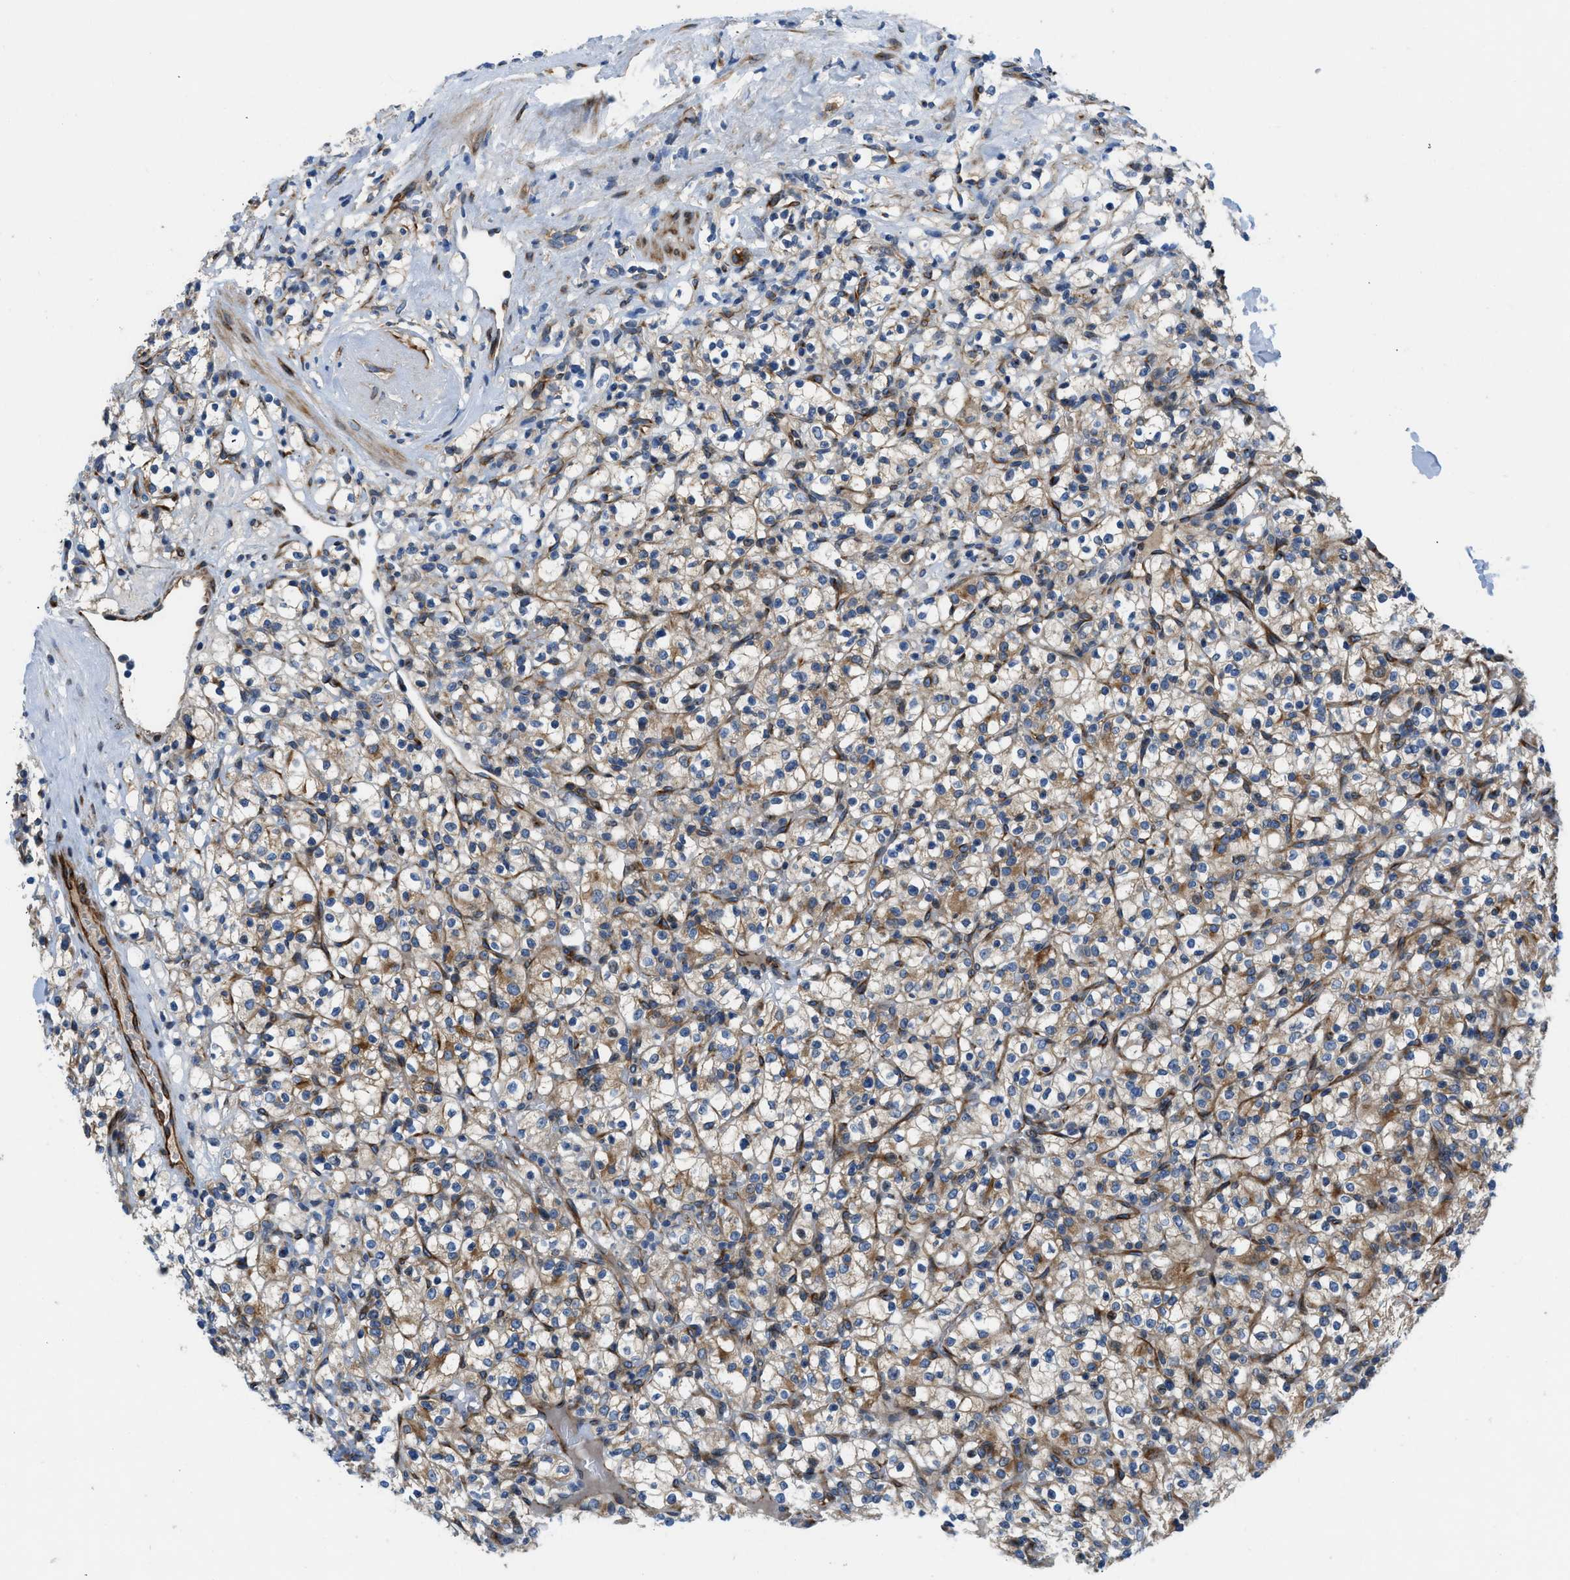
{"staining": {"intensity": "moderate", "quantity": ">75%", "location": "cytoplasmic/membranous"}, "tissue": "renal cancer", "cell_type": "Tumor cells", "image_type": "cancer", "snomed": [{"axis": "morphology", "description": "Normal tissue, NOS"}, {"axis": "morphology", "description": "Adenocarcinoma, NOS"}, {"axis": "topography", "description": "Kidney"}], "caption": "IHC histopathology image of adenocarcinoma (renal) stained for a protein (brown), which exhibits medium levels of moderate cytoplasmic/membranous staining in about >75% of tumor cells.", "gene": "TMEM248", "patient": {"sex": "female", "age": 72}}